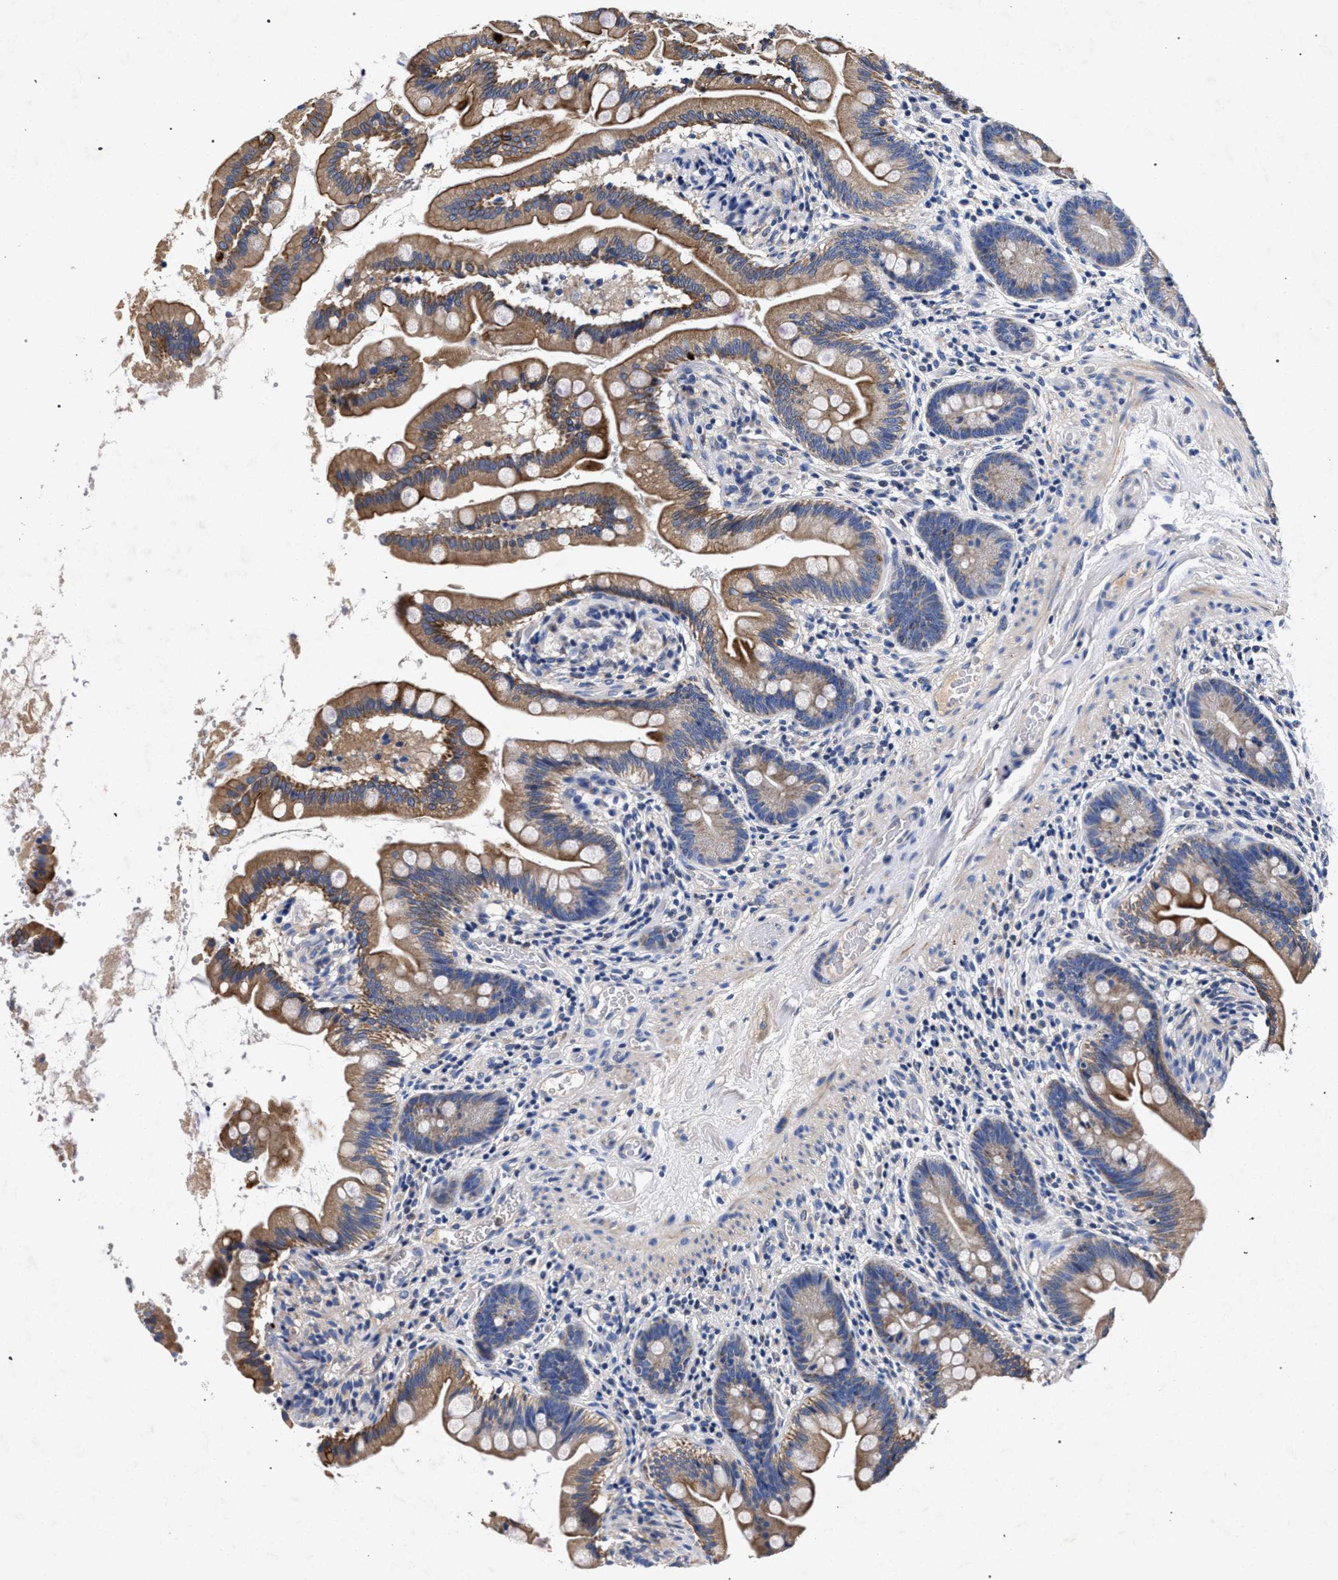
{"staining": {"intensity": "moderate", "quantity": ">75%", "location": "cytoplasmic/membranous"}, "tissue": "small intestine", "cell_type": "Glandular cells", "image_type": "normal", "snomed": [{"axis": "morphology", "description": "Normal tissue, NOS"}, {"axis": "topography", "description": "Small intestine"}], "caption": "Normal small intestine was stained to show a protein in brown. There is medium levels of moderate cytoplasmic/membranous staining in about >75% of glandular cells. Nuclei are stained in blue.", "gene": "HSD17B14", "patient": {"sex": "female", "age": 56}}